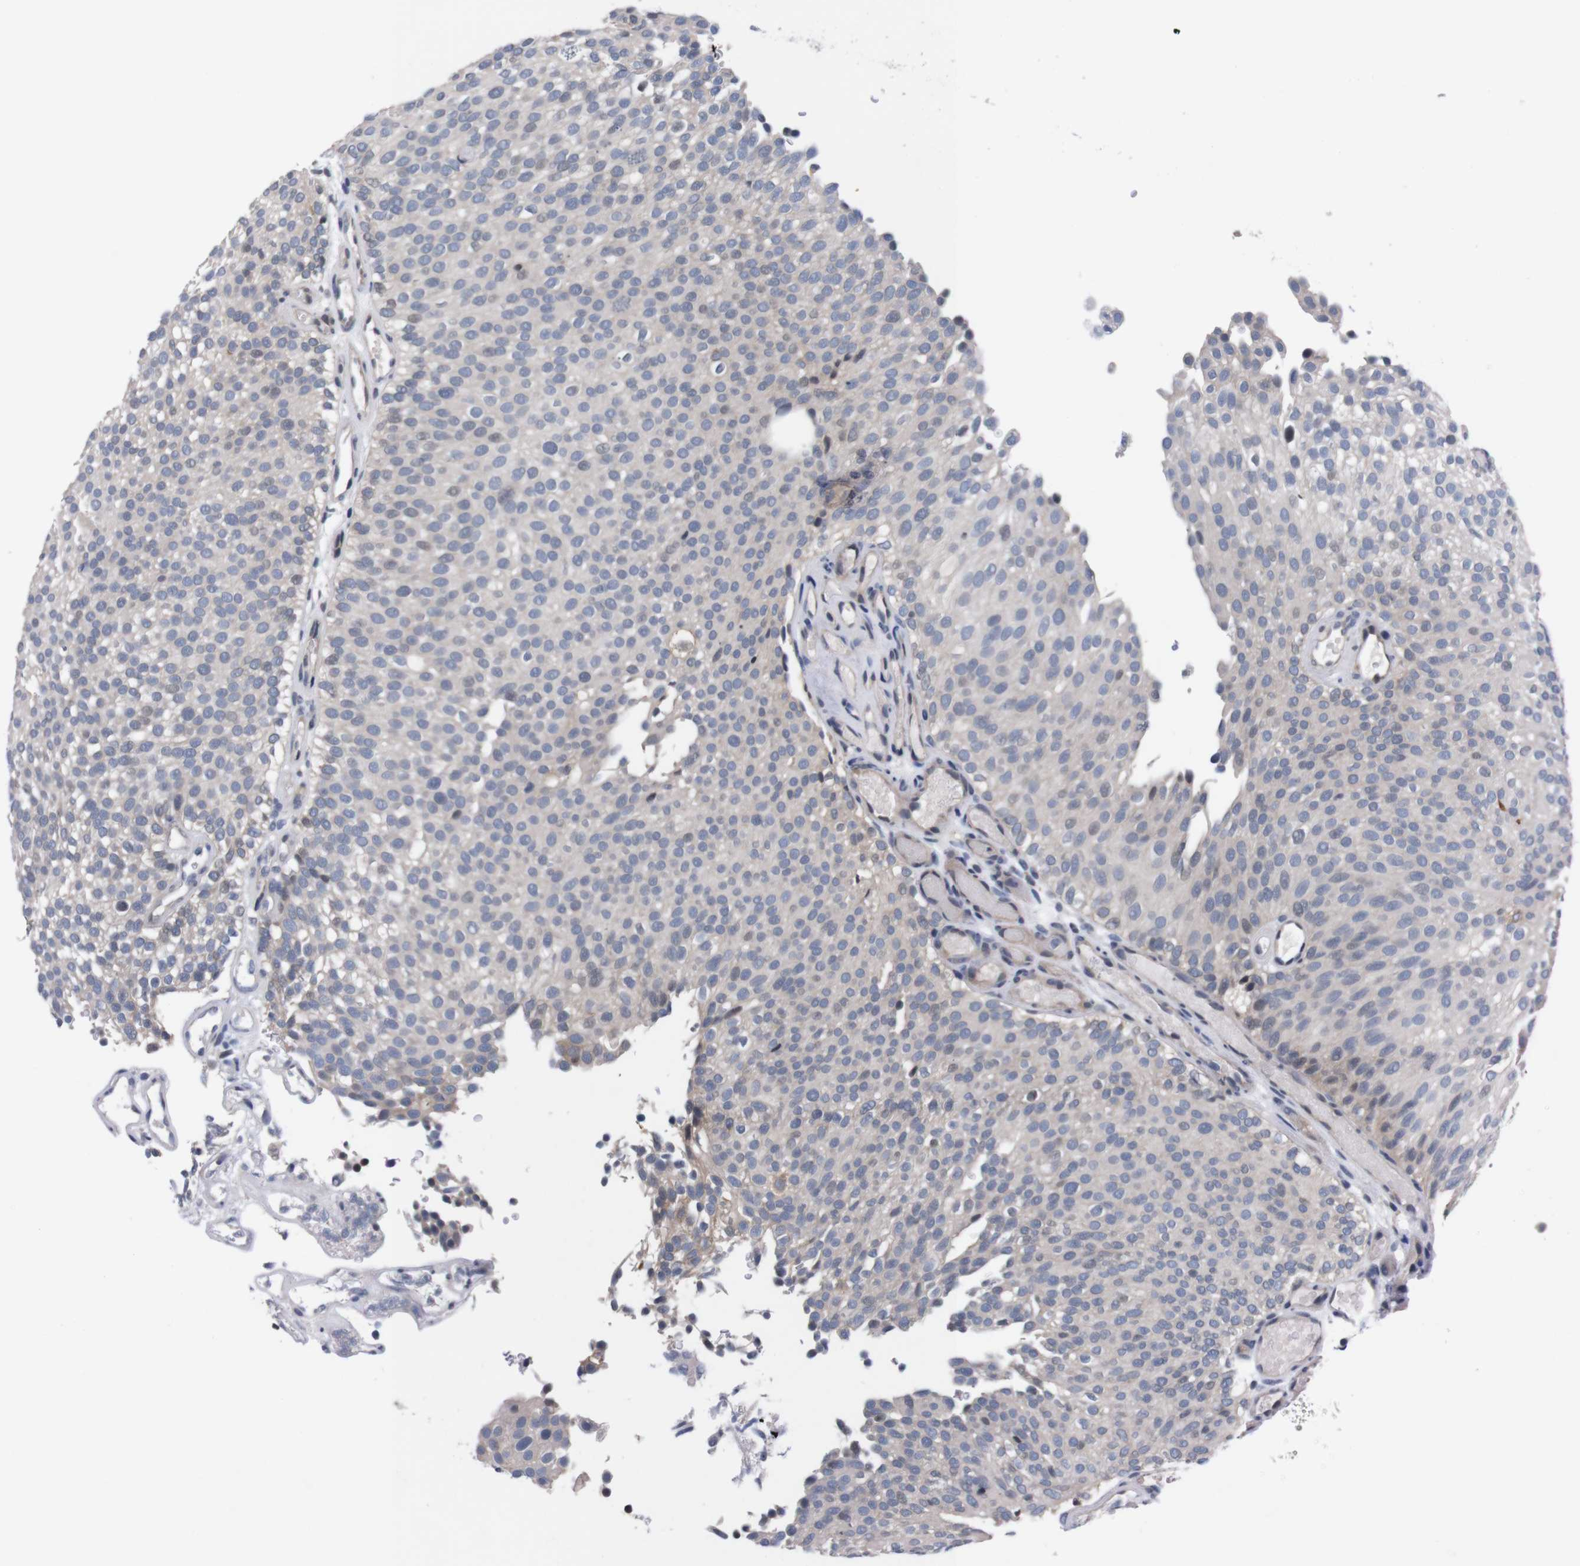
{"staining": {"intensity": "negative", "quantity": "none", "location": "none"}, "tissue": "urothelial cancer", "cell_type": "Tumor cells", "image_type": "cancer", "snomed": [{"axis": "morphology", "description": "Urothelial carcinoma, Low grade"}, {"axis": "topography", "description": "Urinary bladder"}], "caption": "Urothelial carcinoma (low-grade) was stained to show a protein in brown. There is no significant expression in tumor cells.", "gene": "TNFRSF21", "patient": {"sex": "male", "age": 78}}